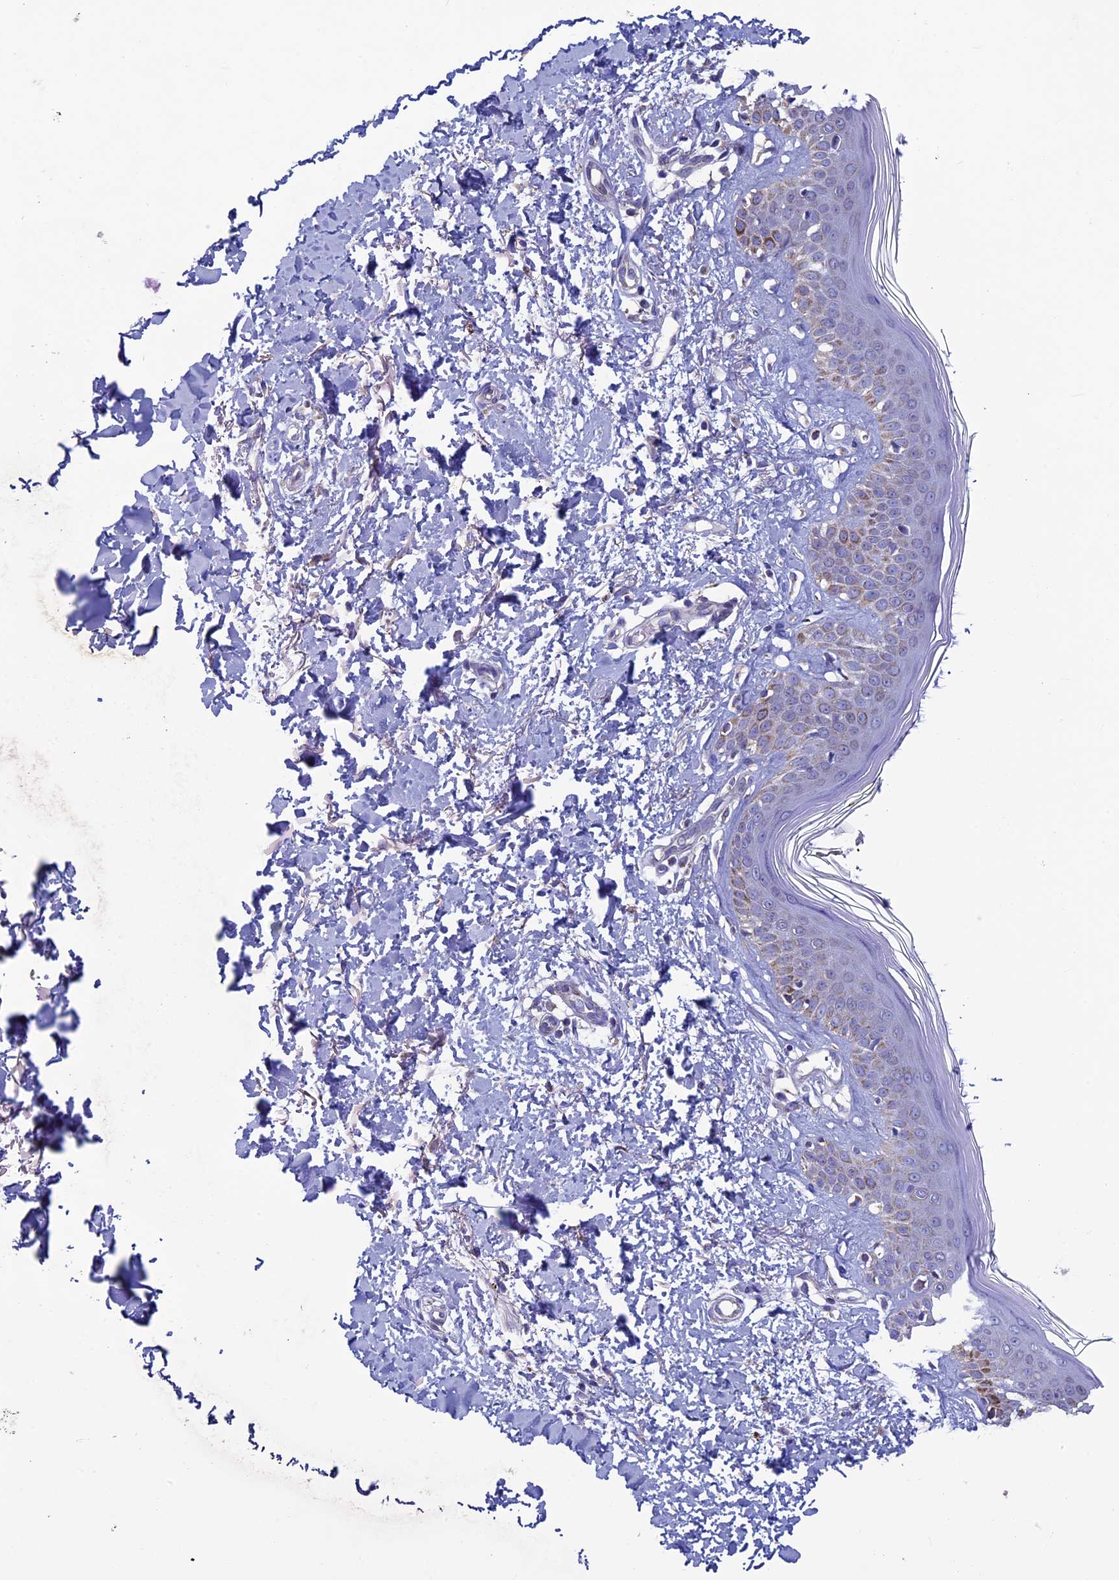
{"staining": {"intensity": "negative", "quantity": "none", "location": "none"}, "tissue": "skin", "cell_type": "Fibroblasts", "image_type": "normal", "snomed": [{"axis": "morphology", "description": "Normal tissue, NOS"}, {"axis": "topography", "description": "Skin"}], "caption": "Immunohistochemical staining of normal skin shows no significant positivity in fibroblasts.", "gene": "MFSD12", "patient": {"sex": "female", "age": 64}}